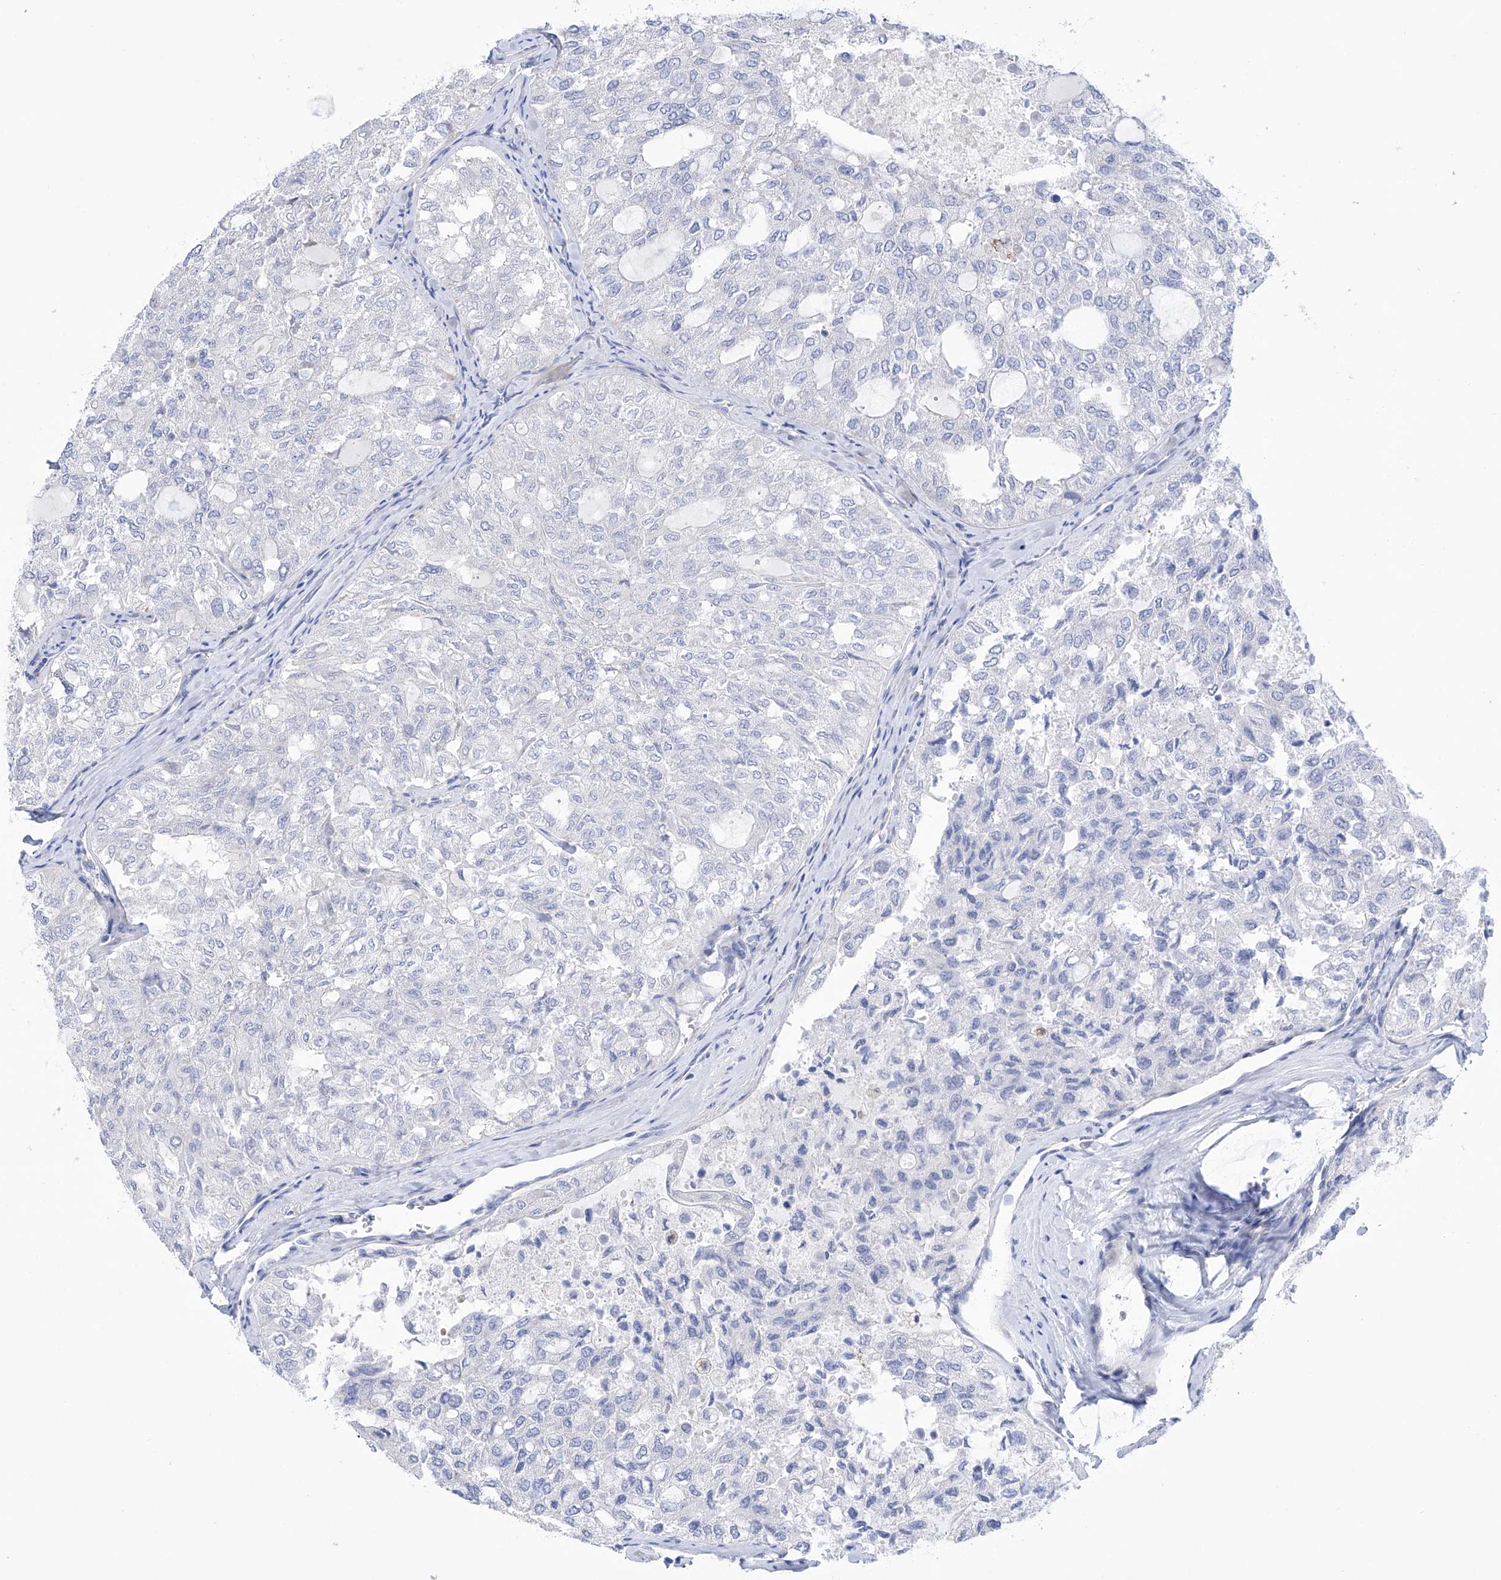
{"staining": {"intensity": "negative", "quantity": "none", "location": "none"}, "tissue": "thyroid cancer", "cell_type": "Tumor cells", "image_type": "cancer", "snomed": [{"axis": "morphology", "description": "Follicular adenoma carcinoma, NOS"}, {"axis": "topography", "description": "Thyroid gland"}], "caption": "There is no significant staining in tumor cells of thyroid cancer (follicular adenoma carcinoma).", "gene": "C1orf87", "patient": {"sex": "male", "age": 75}}